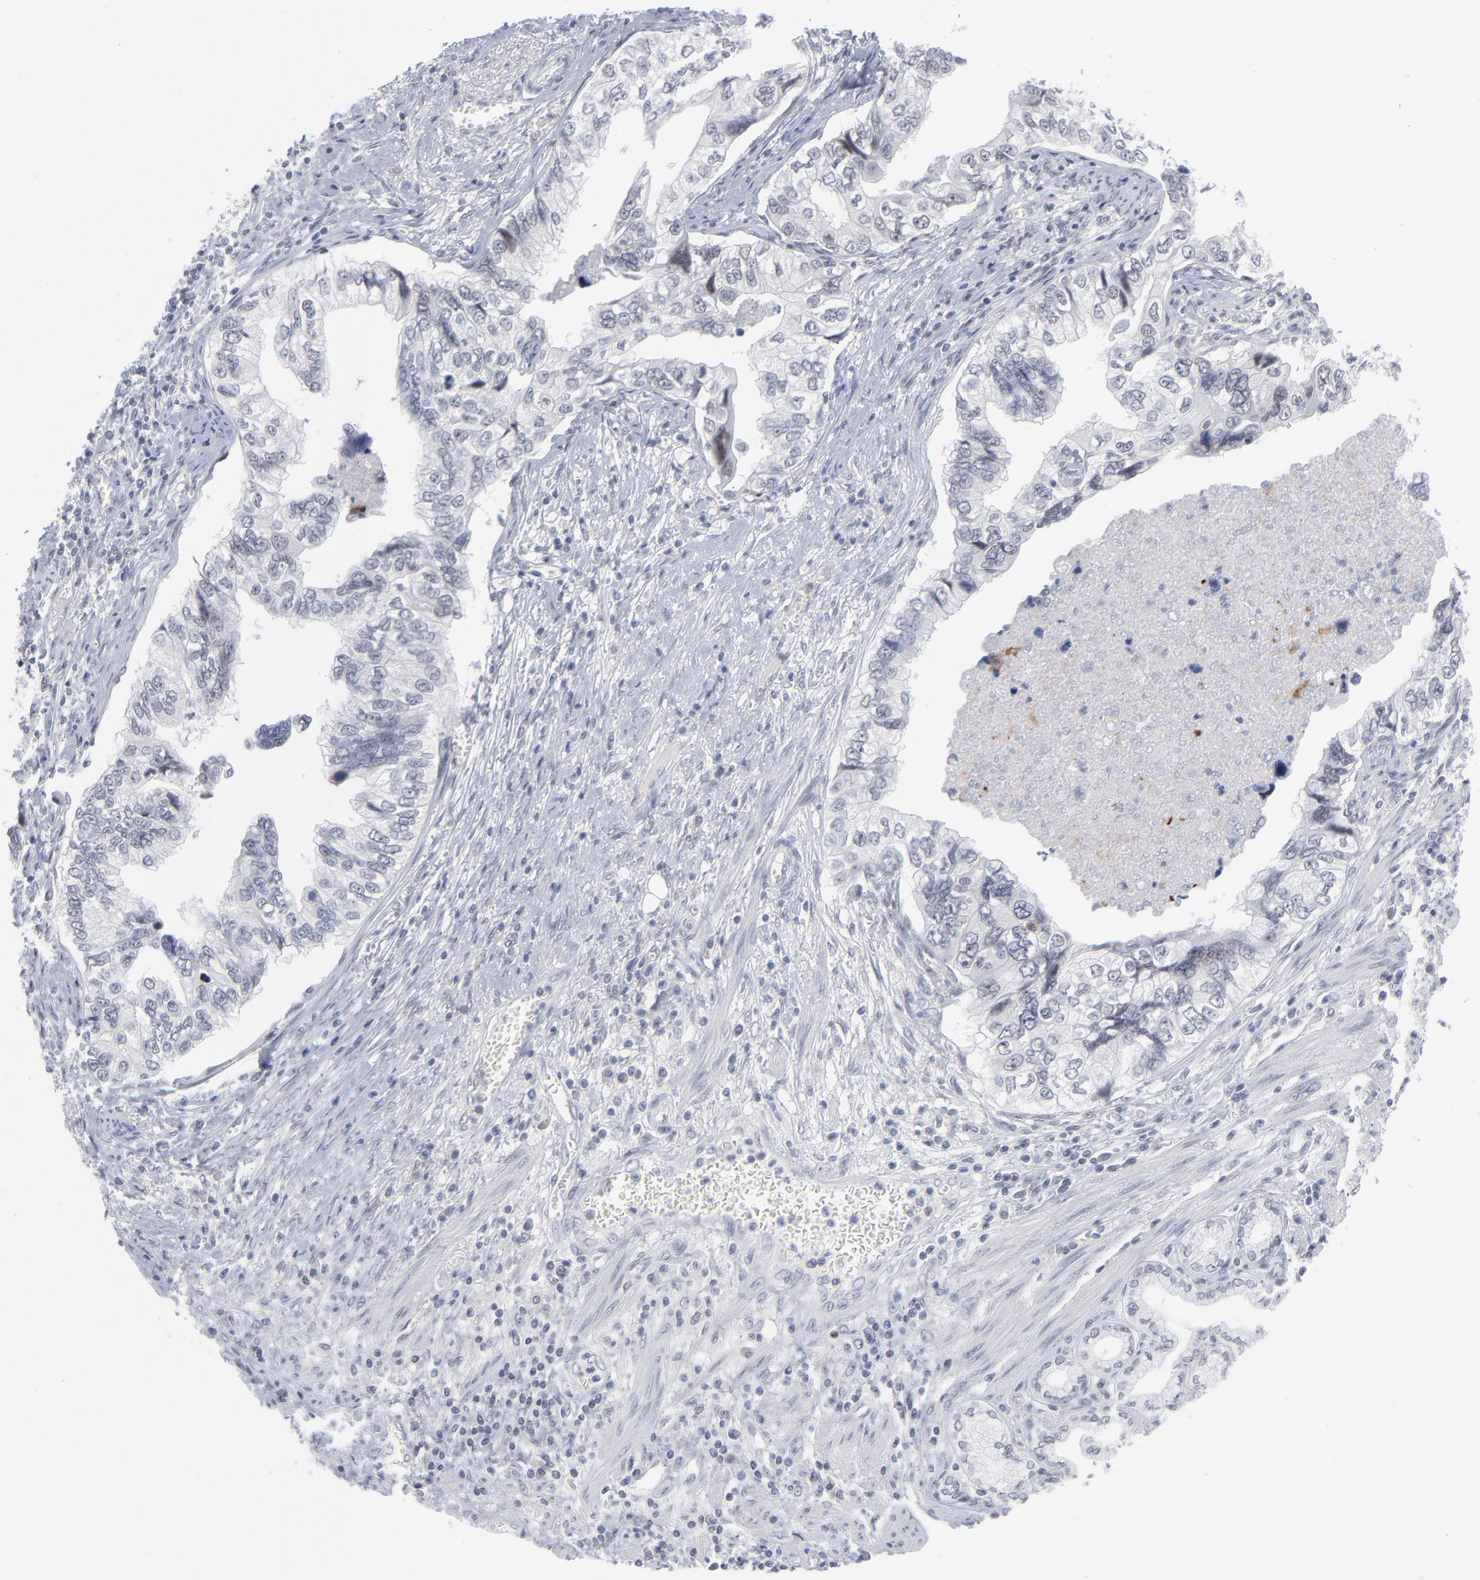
{"staining": {"intensity": "negative", "quantity": "none", "location": "none"}, "tissue": "stomach cancer", "cell_type": "Tumor cells", "image_type": "cancer", "snomed": [{"axis": "morphology", "description": "Adenocarcinoma, NOS"}, {"axis": "topography", "description": "Pancreas"}, {"axis": "topography", "description": "Stomach, upper"}], "caption": "Tumor cells are negative for protein expression in human stomach cancer.", "gene": "CCR2", "patient": {"sex": "male", "age": 77}}